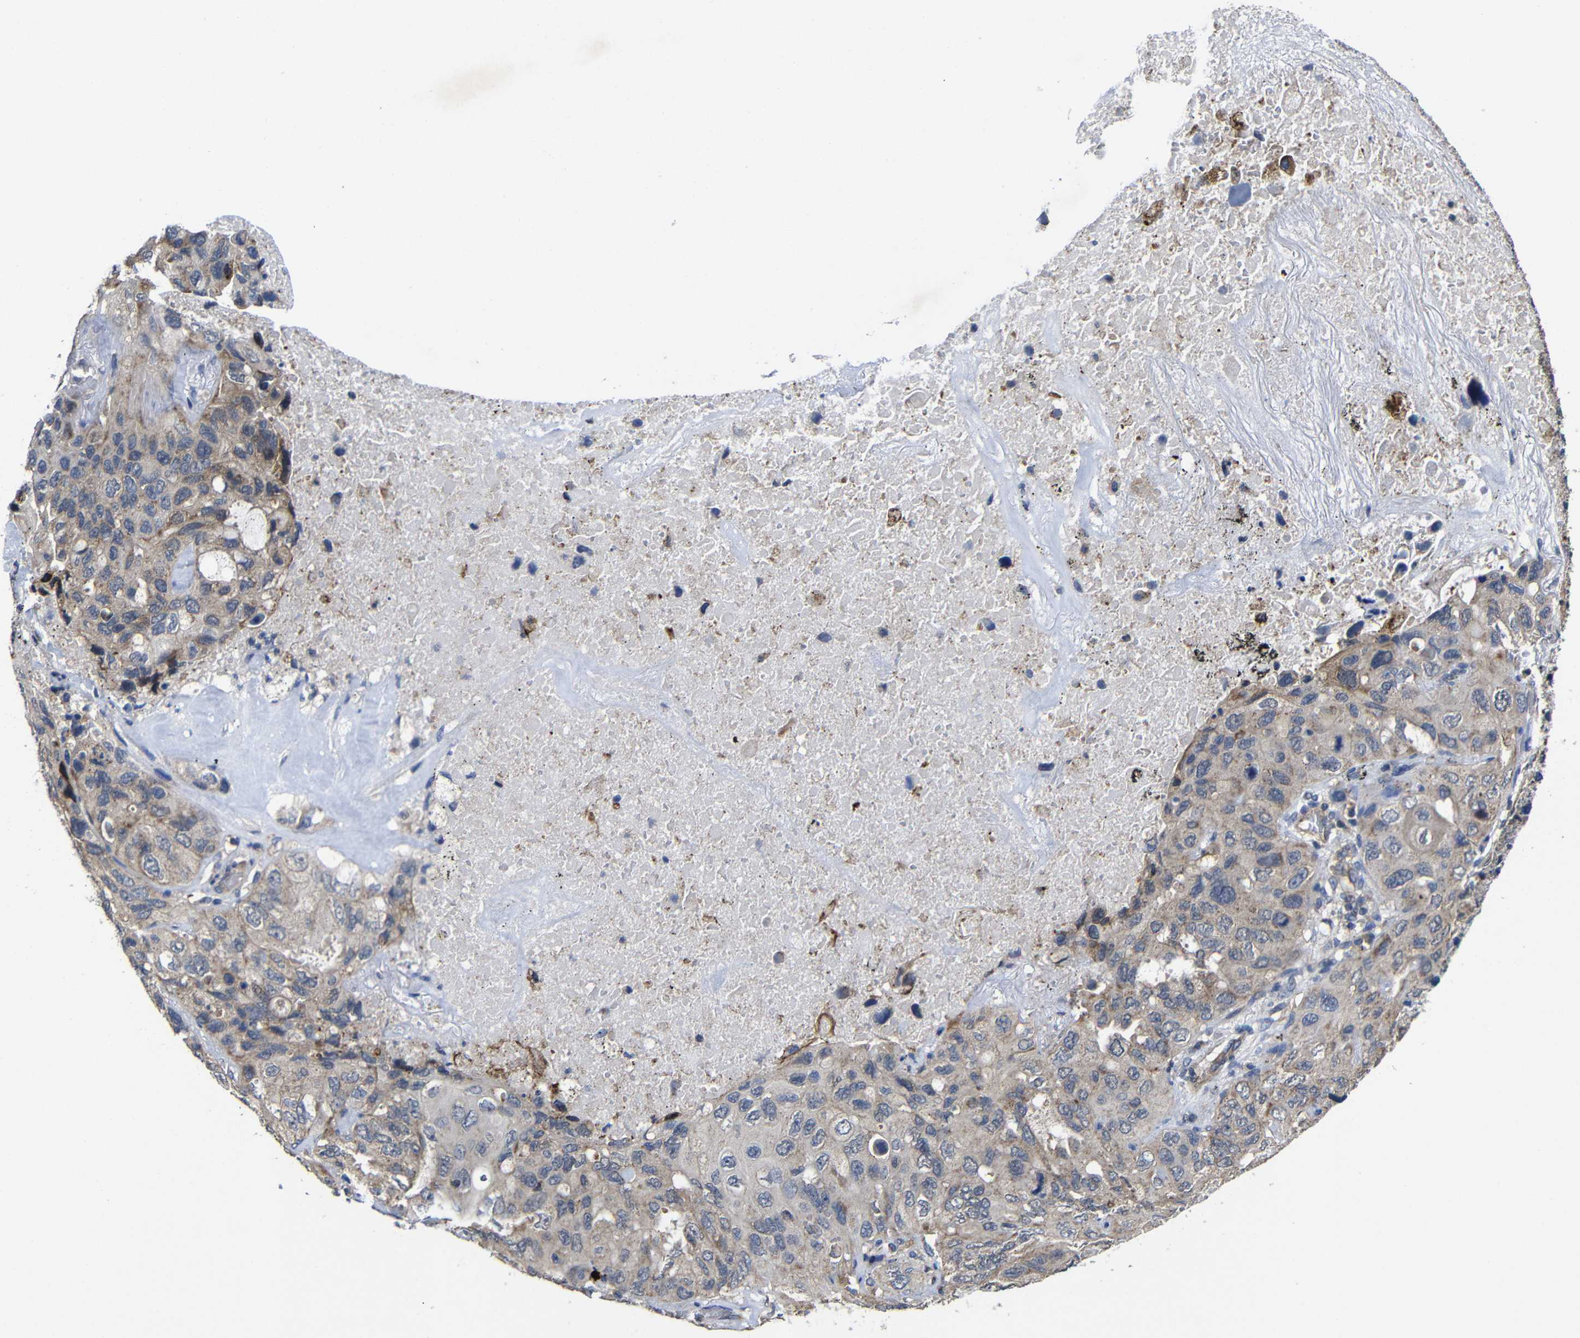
{"staining": {"intensity": "weak", "quantity": ">75%", "location": "cytoplasmic/membranous"}, "tissue": "lung cancer", "cell_type": "Tumor cells", "image_type": "cancer", "snomed": [{"axis": "morphology", "description": "Squamous cell carcinoma, NOS"}, {"axis": "topography", "description": "Lung"}], "caption": "High-power microscopy captured an IHC micrograph of squamous cell carcinoma (lung), revealing weak cytoplasmic/membranous positivity in approximately >75% of tumor cells.", "gene": "LPAR5", "patient": {"sex": "female", "age": 73}}